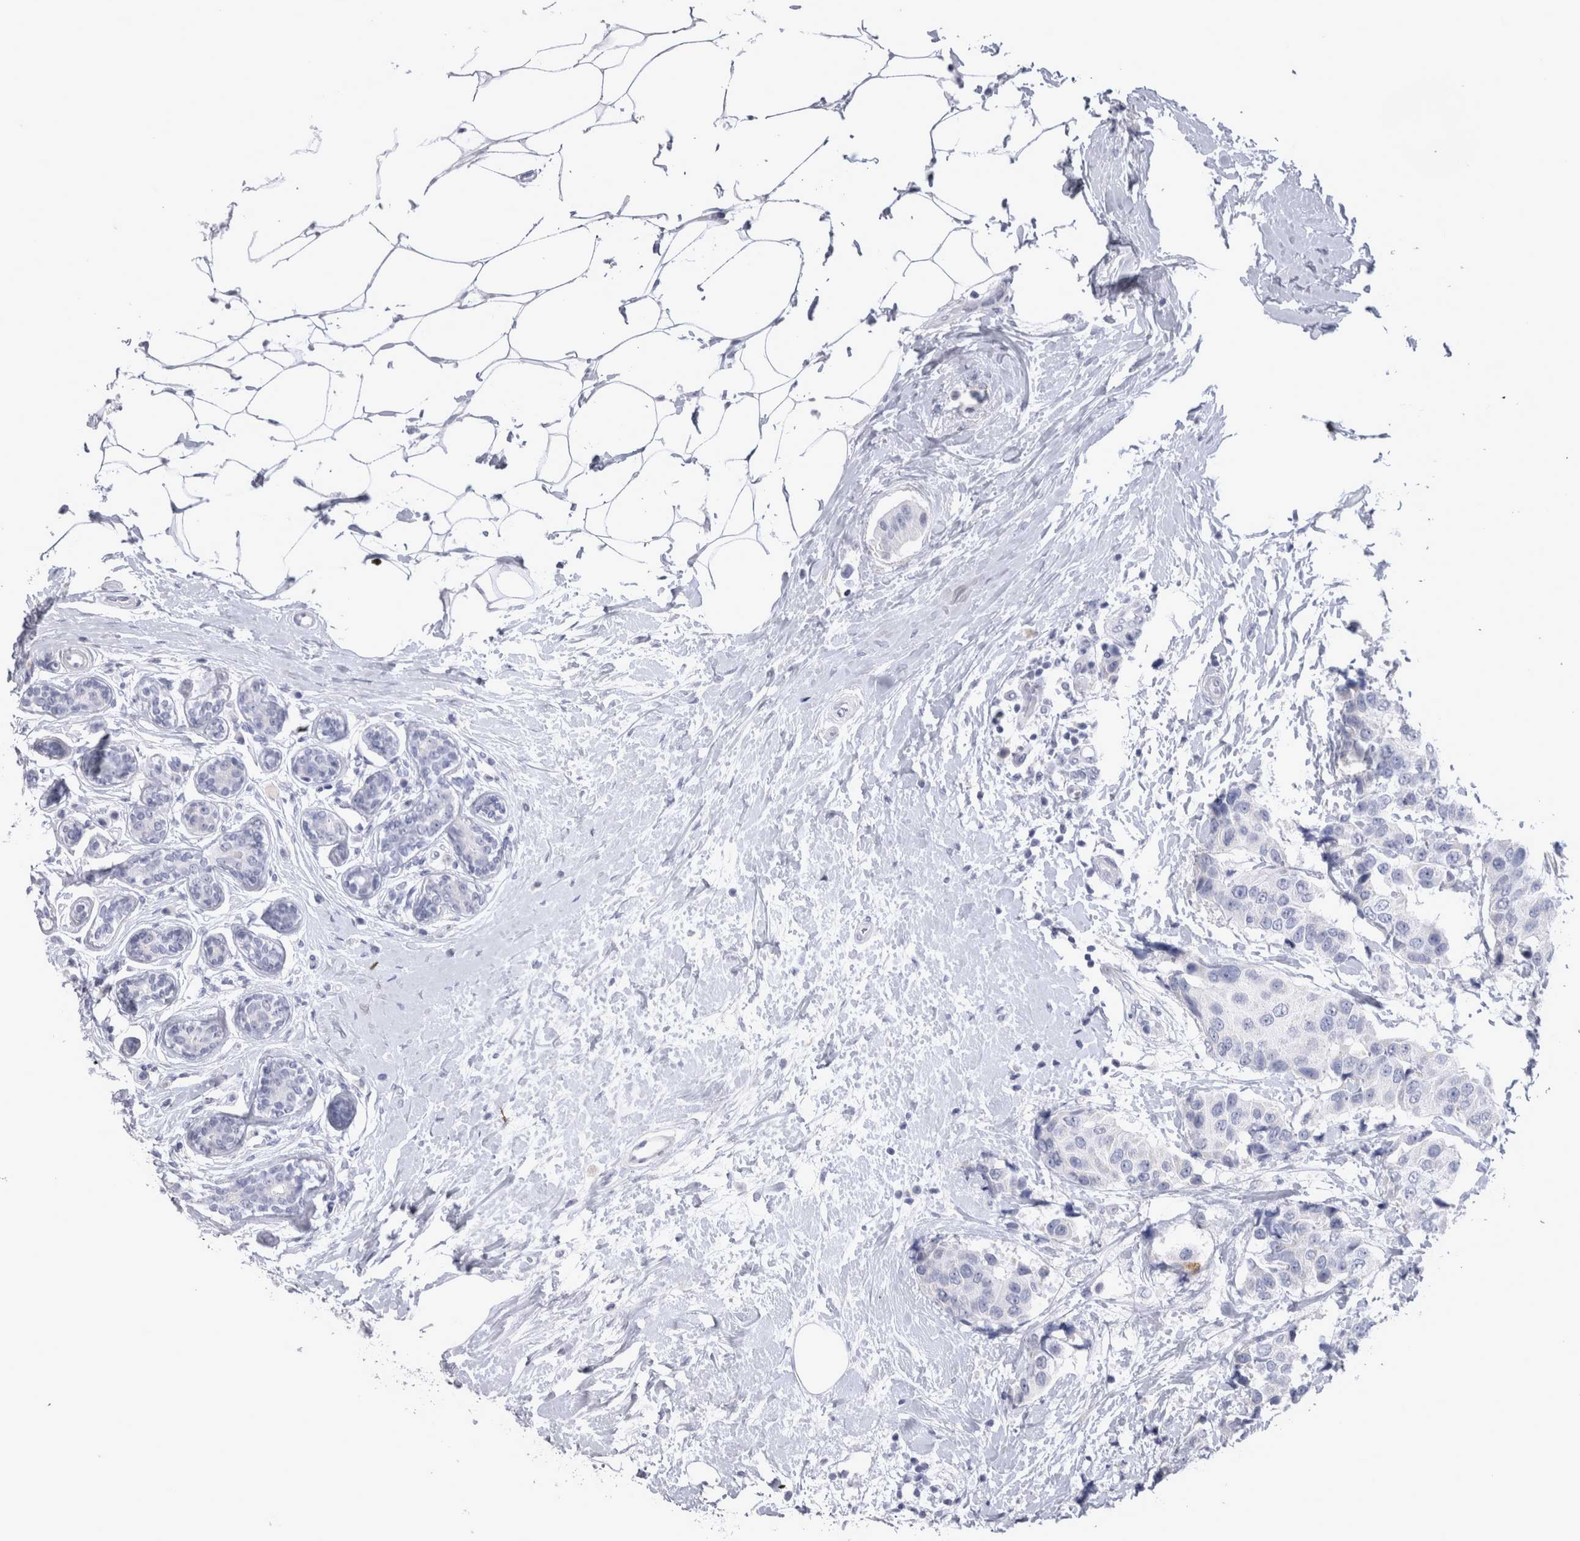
{"staining": {"intensity": "negative", "quantity": "none", "location": "none"}, "tissue": "breast cancer", "cell_type": "Tumor cells", "image_type": "cancer", "snomed": [{"axis": "morphology", "description": "Normal tissue, NOS"}, {"axis": "morphology", "description": "Duct carcinoma"}, {"axis": "topography", "description": "Breast"}], "caption": "Immunohistochemical staining of breast cancer displays no significant positivity in tumor cells. The staining is performed using DAB (3,3'-diaminobenzidine) brown chromogen with nuclei counter-stained in using hematoxylin.", "gene": "MSMB", "patient": {"sex": "female", "age": 39}}